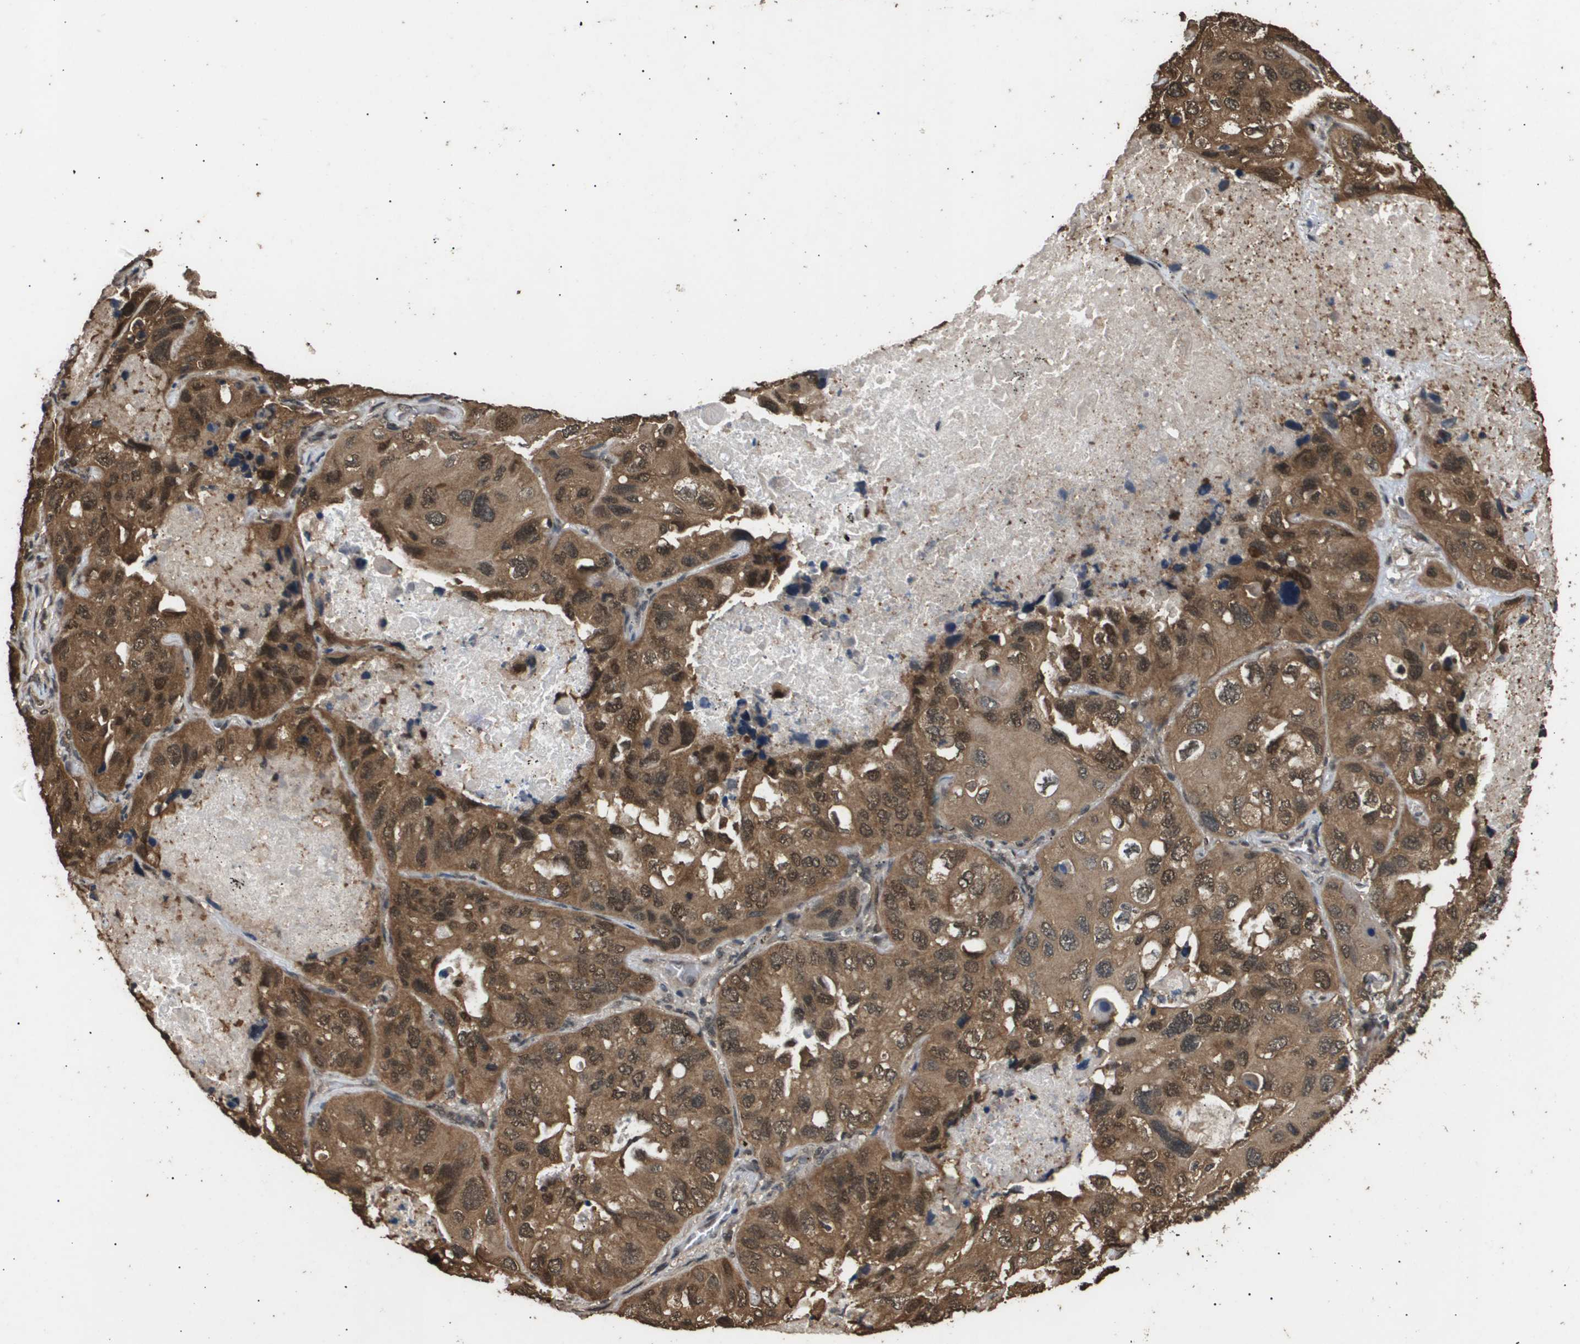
{"staining": {"intensity": "moderate", "quantity": ">75%", "location": "cytoplasmic/membranous,nuclear"}, "tissue": "lung cancer", "cell_type": "Tumor cells", "image_type": "cancer", "snomed": [{"axis": "morphology", "description": "Squamous cell carcinoma, NOS"}, {"axis": "topography", "description": "Lung"}], "caption": "IHC image of squamous cell carcinoma (lung) stained for a protein (brown), which demonstrates medium levels of moderate cytoplasmic/membranous and nuclear staining in about >75% of tumor cells.", "gene": "ING1", "patient": {"sex": "female", "age": 73}}